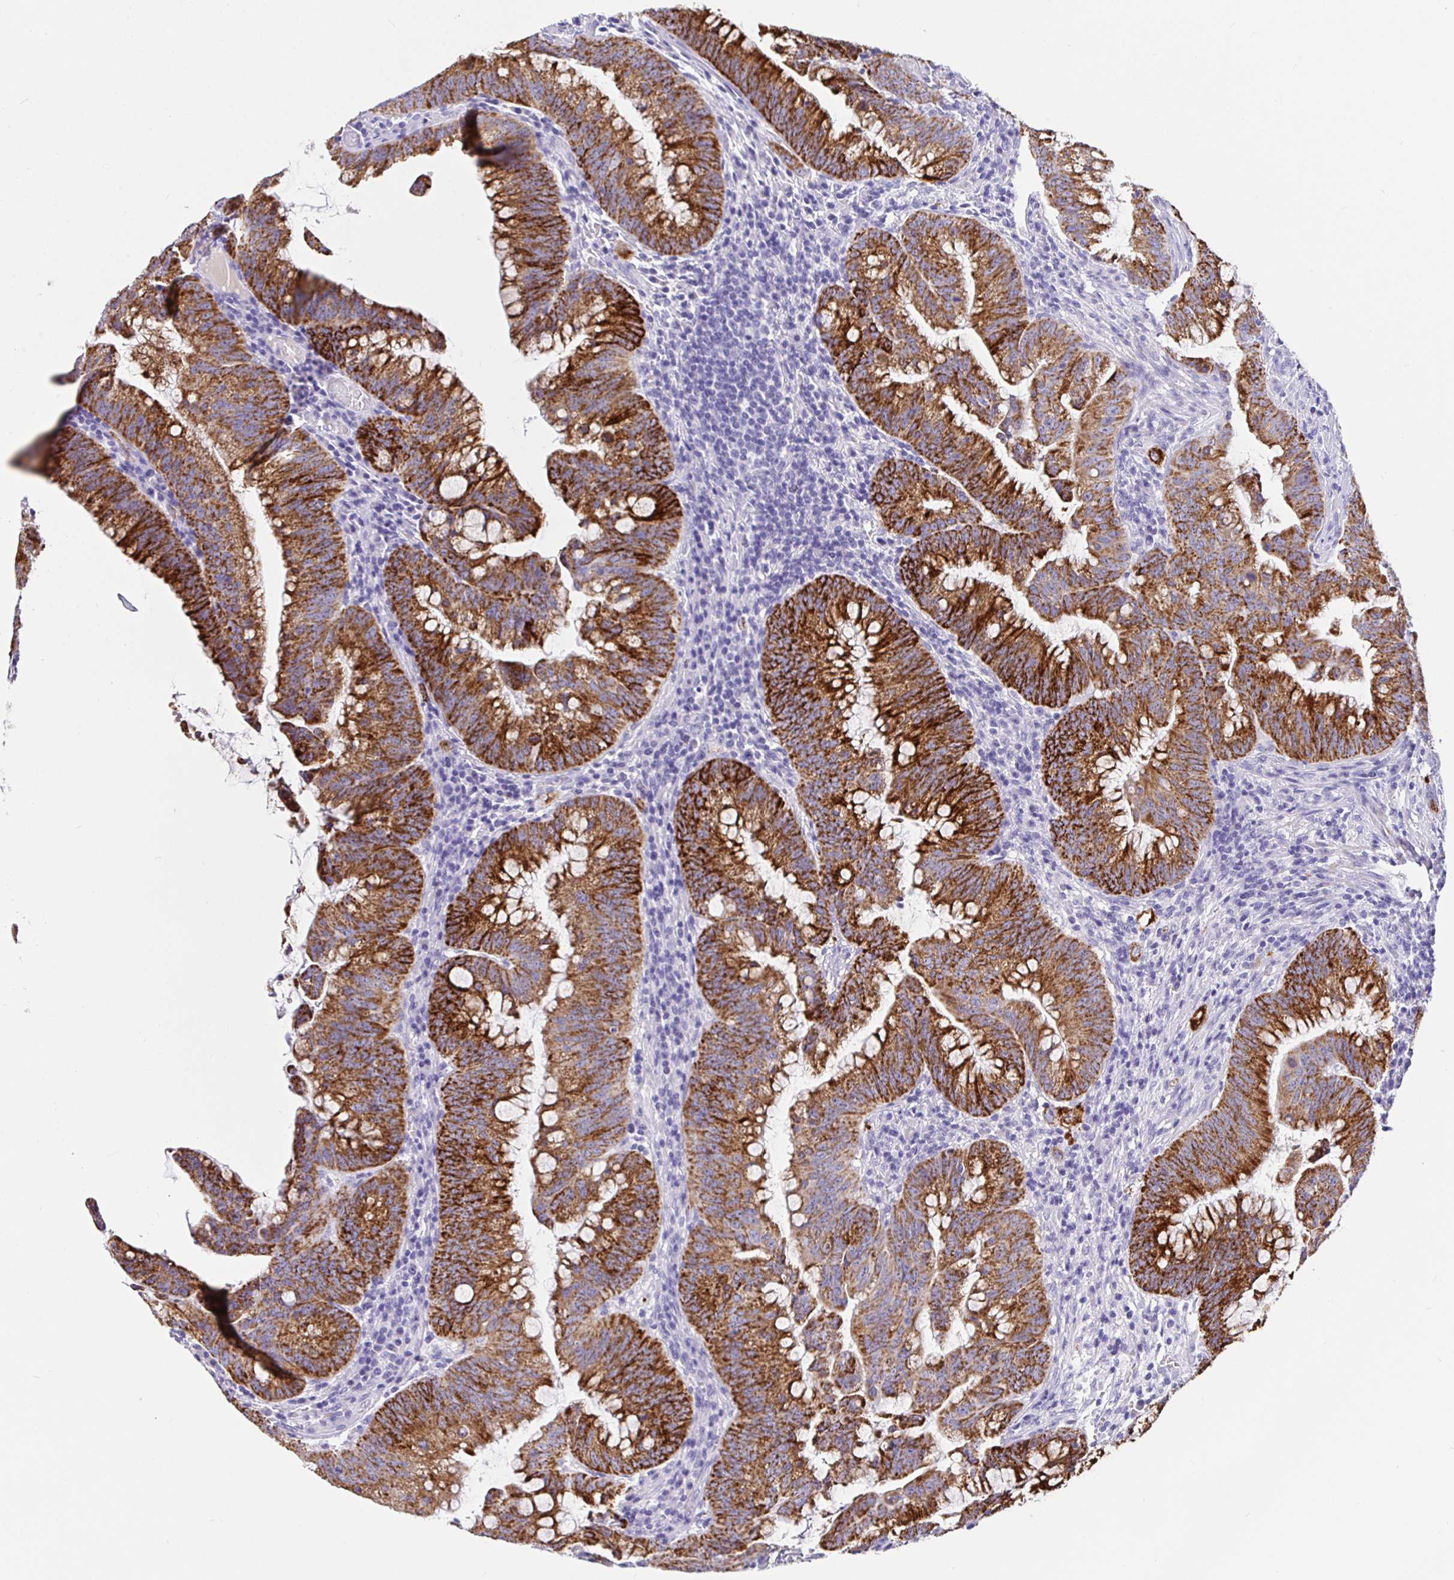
{"staining": {"intensity": "strong", "quantity": ">75%", "location": "cytoplasmic/membranous"}, "tissue": "colorectal cancer", "cell_type": "Tumor cells", "image_type": "cancer", "snomed": [{"axis": "morphology", "description": "Adenocarcinoma, NOS"}, {"axis": "topography", "description": "Colon"}], "caption": "Colorectal cancer stained with immunohistochemistry (IHC) reveals strong cytoplasmic/membranous expression in approximately >75% of tumor cells. Immunohistochemistry stains the protein in brown and the nuclei are stained blue.", "gene": "MAOA", "patient": {"sex": "male", "age": 62}}